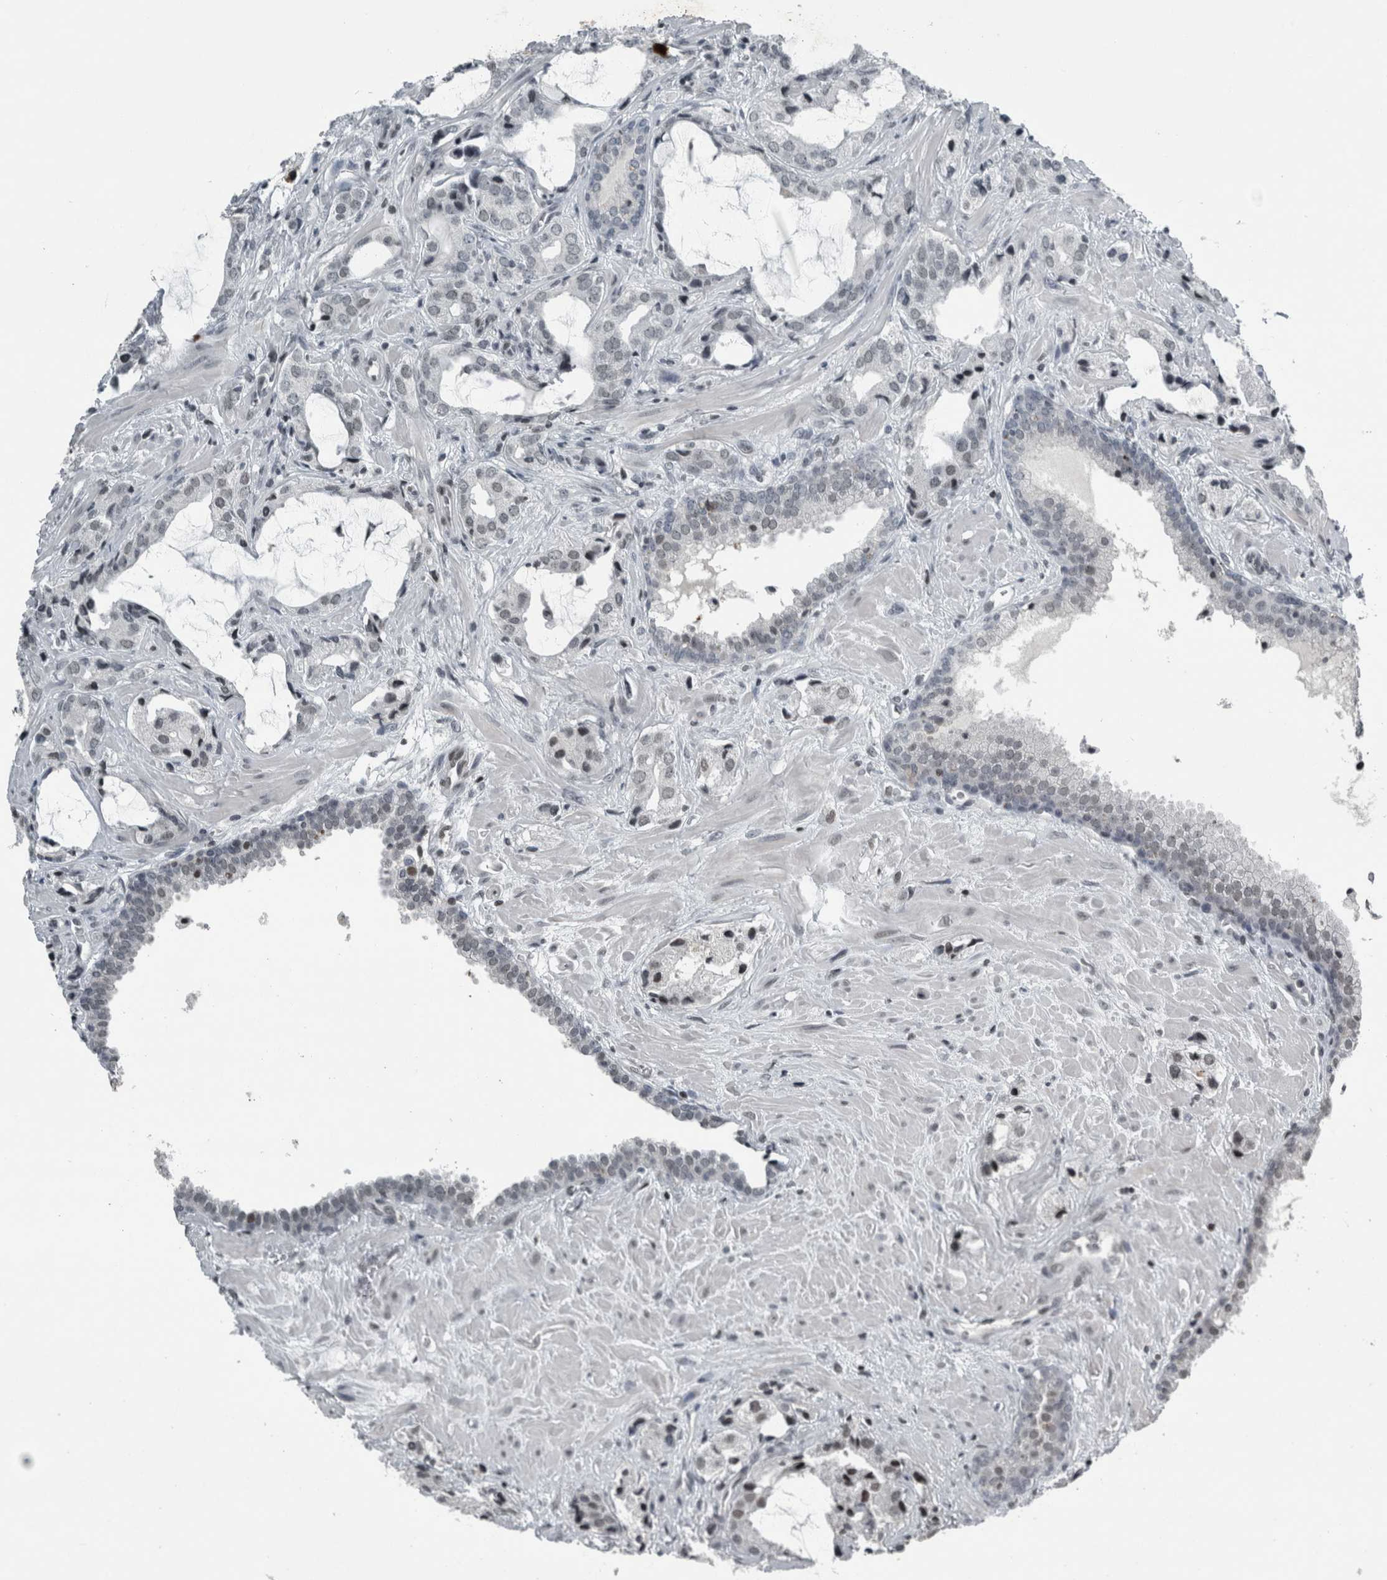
{"staining": {"intensity": "negative", "quantity": "none", "location": "none"}, "tissue": "prostate cancer", "cell_type": "Tumor cells", "image_type": "cancer", "snomed": [{"axis": "morphology", "description": "Adenocarcinoma, High grade"}, {"axis": "topography", "description": "Prostate"}], "caption": "There is no significant positivity in tumor cells of prostate cancer. Brightfield microscopy of immunohistochemistry stained with DAB (3,3'-diaminobenzidine) (brown) and hematoxylin (blue), captured at high magnification.", "gene": "UNC50", "patient": {"sex": "male", "age": 66}}